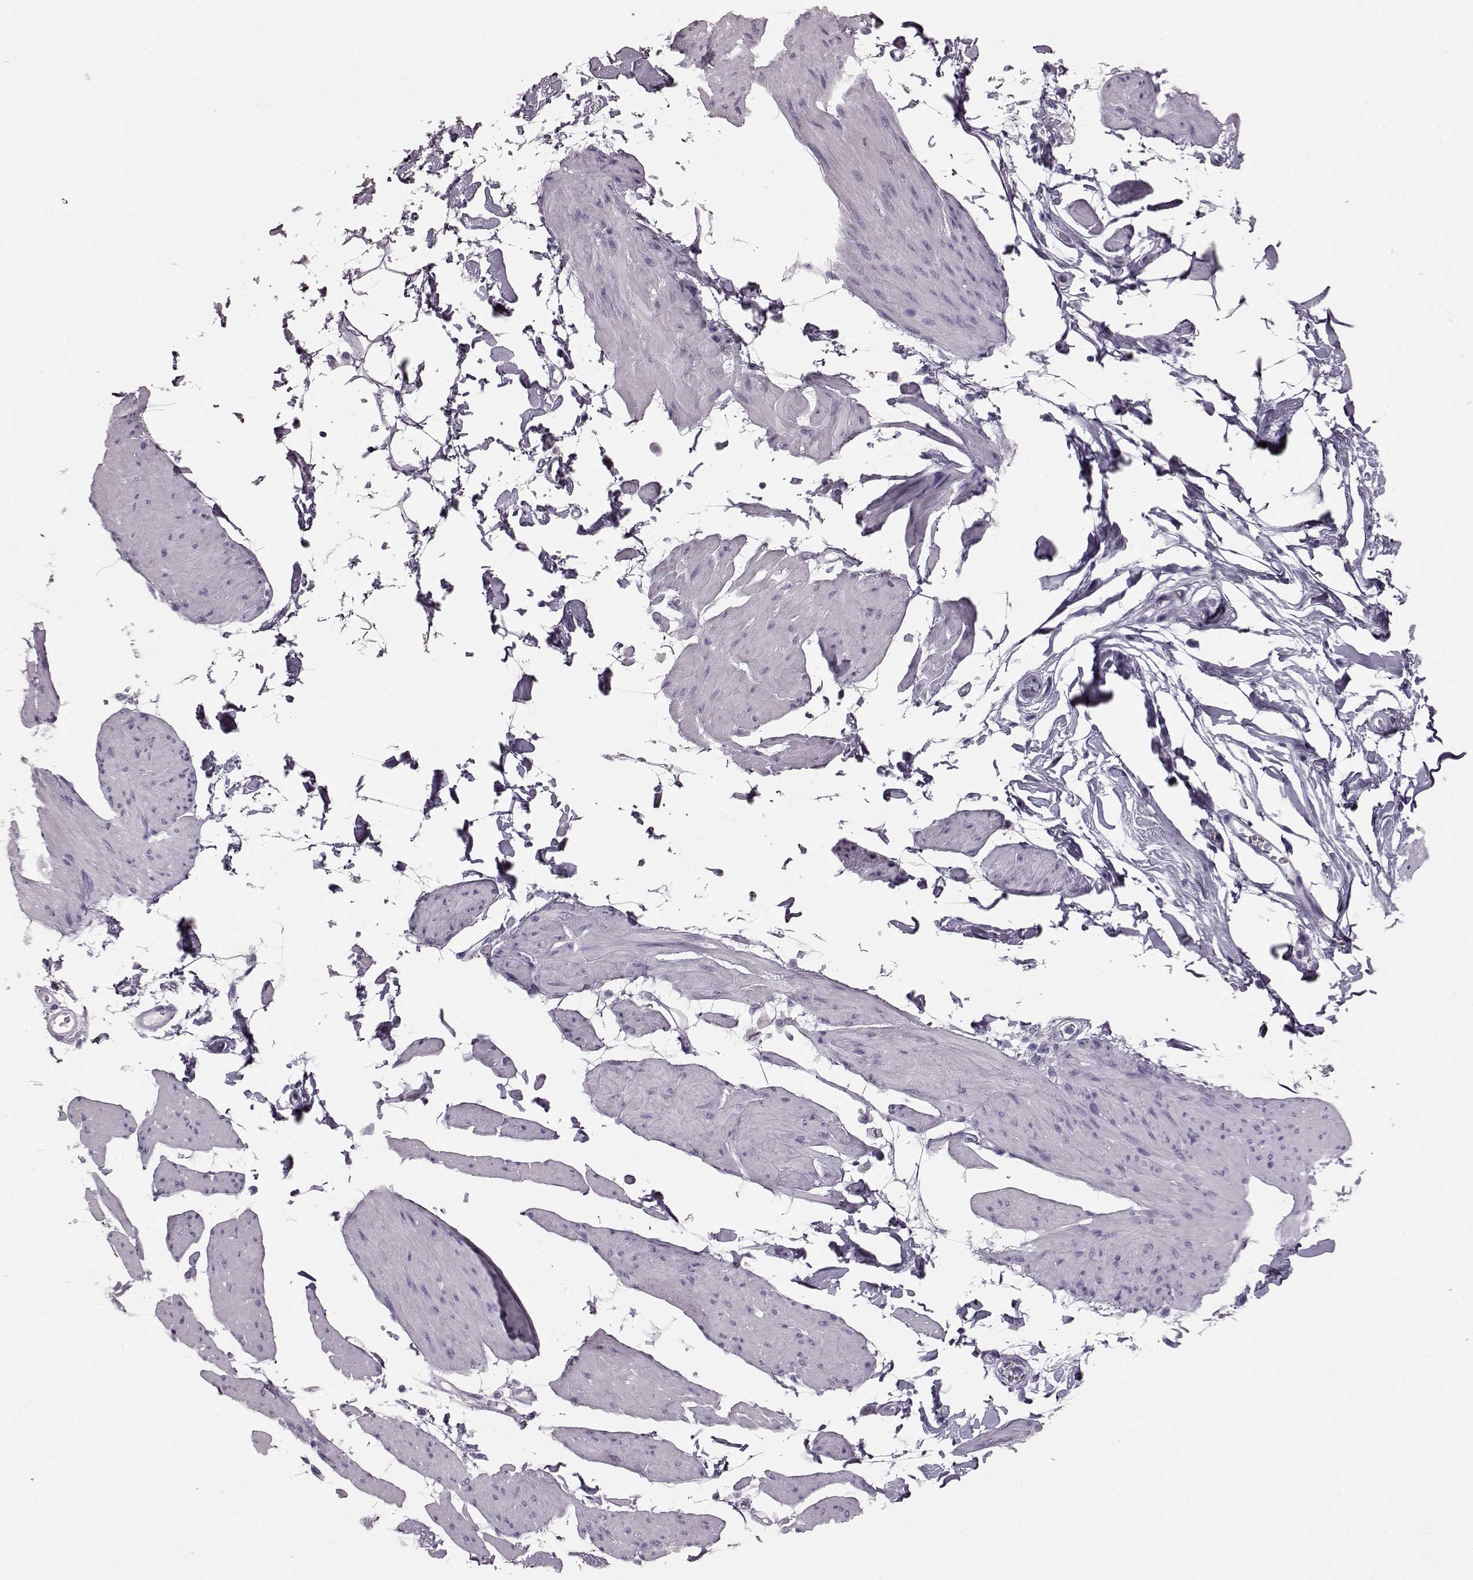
{"staining": {"intensity": "negative", "quantity": "none", "location": "none"}, "tissue": "smooth muscle", "cell_type": "Smooth muscle cells", "image_type": "normal", "snomed": [{"axis": "morphology", "description": "Normal tissue, NOS"}, {"axis": "topography", "description": "Adipose tissue"}, {"axis": "topography", "description": "Smooth muscle"}, {"axis": "topography", "description": "Peripheral nerve tissue"}], "caption": "The immunohistochemistry histopathology image has no significant expression in smooth muscle cells of smooth muscle. Brightfield microscopy of IHC stained with DAB (3,3'-diaminobenzidine) (brown) and hematoxylin (blue), captured at high magnification.", "gene": "TCHHL1", "patient": {"sex": "male", "age": 83}}